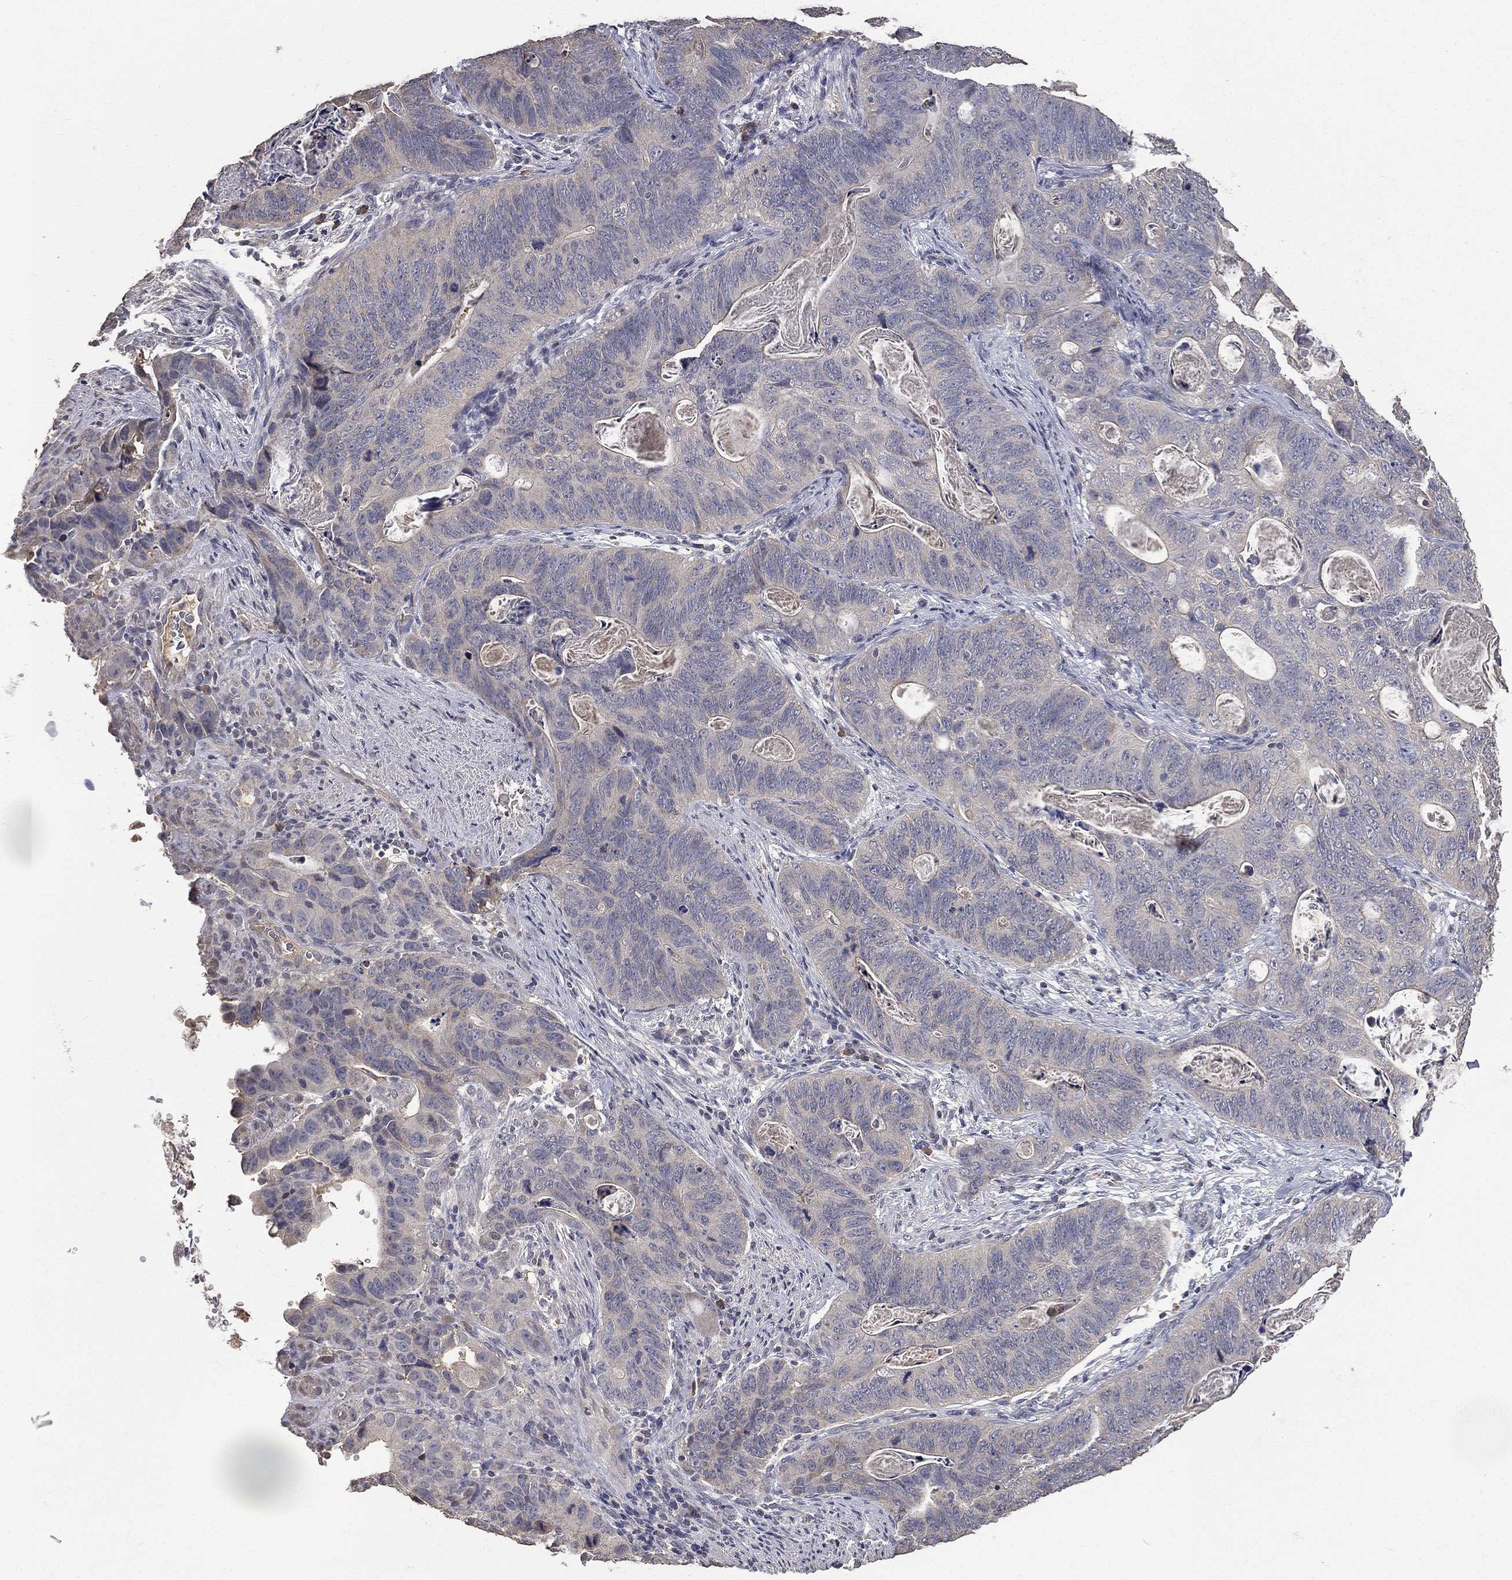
{"staining": {"intensity": "negative", "quantity": "none", "location": "none"}, "tissue": "stomach cancer", "cell_type": "Tumor cells", "image_type": "cancer", "snomed": [{"axis": "morphology", "description": "Normal tissue, NOS"}, {"axis": "morphology", "description": "Adenocarcinoma, NOS"}, {"axis": "topography", "description": "Stomach"}], "caption": "Tumor cells show no significant protein staining in adenocarcinoma (stomach). (Immunohistochemistry (ihc), brightfield microscopy, high magnification).", "gene": "SNAP25", "patient": {"sex": "female", "age": 89}}